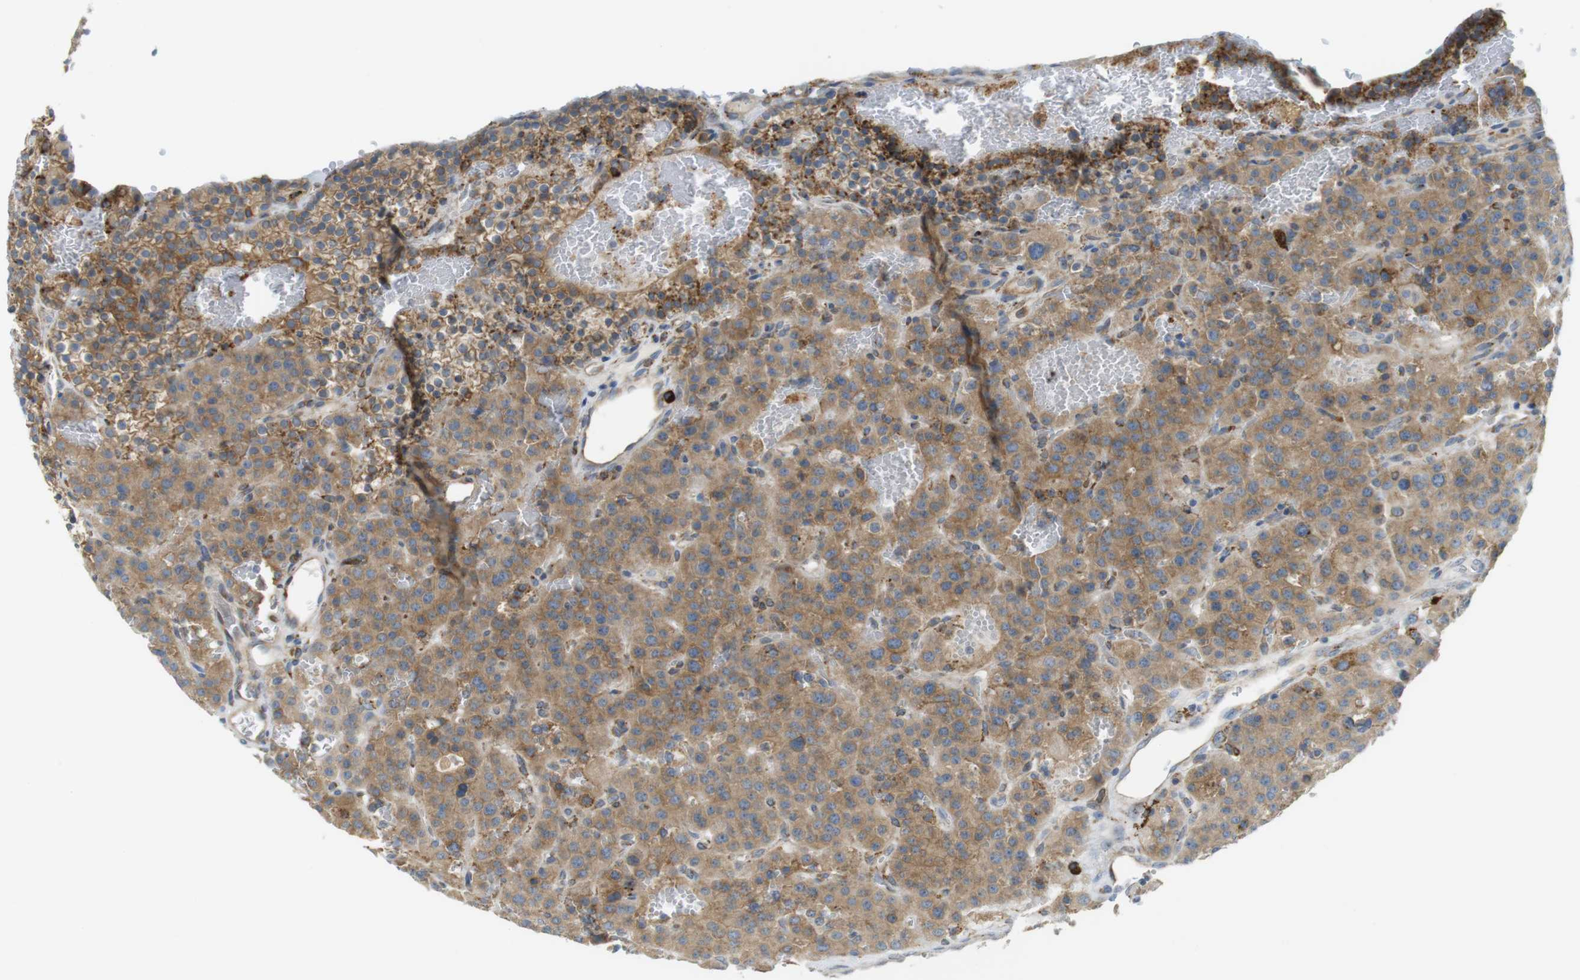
{"staining": {"intensity": "moderate", "quantity": ">75%", "location": "cytoplasmic/membranous"}, "tissue": "parathyroid gland", "cell_type": "Glandular cells", "image_type": "normal", "snomed": [{"axis": "morphology", "description": "Normal tissue, NOS"}, {"axis": "morphology", "description": "Adenoma, NOS"}, {"axis": "topography", "description": "Parathyroid gland"}], "caption": "Brown immunohistochemical staining in normal parathyroid gland displays moderate cytoplasmic/membranous positivity in approximately >75% of glandular cells. Ihc stains the protein of interest in brown and the nuclei are stained blue.", "gene": "MBOAT2", "patient": {"sex": "female", "age": 81}}